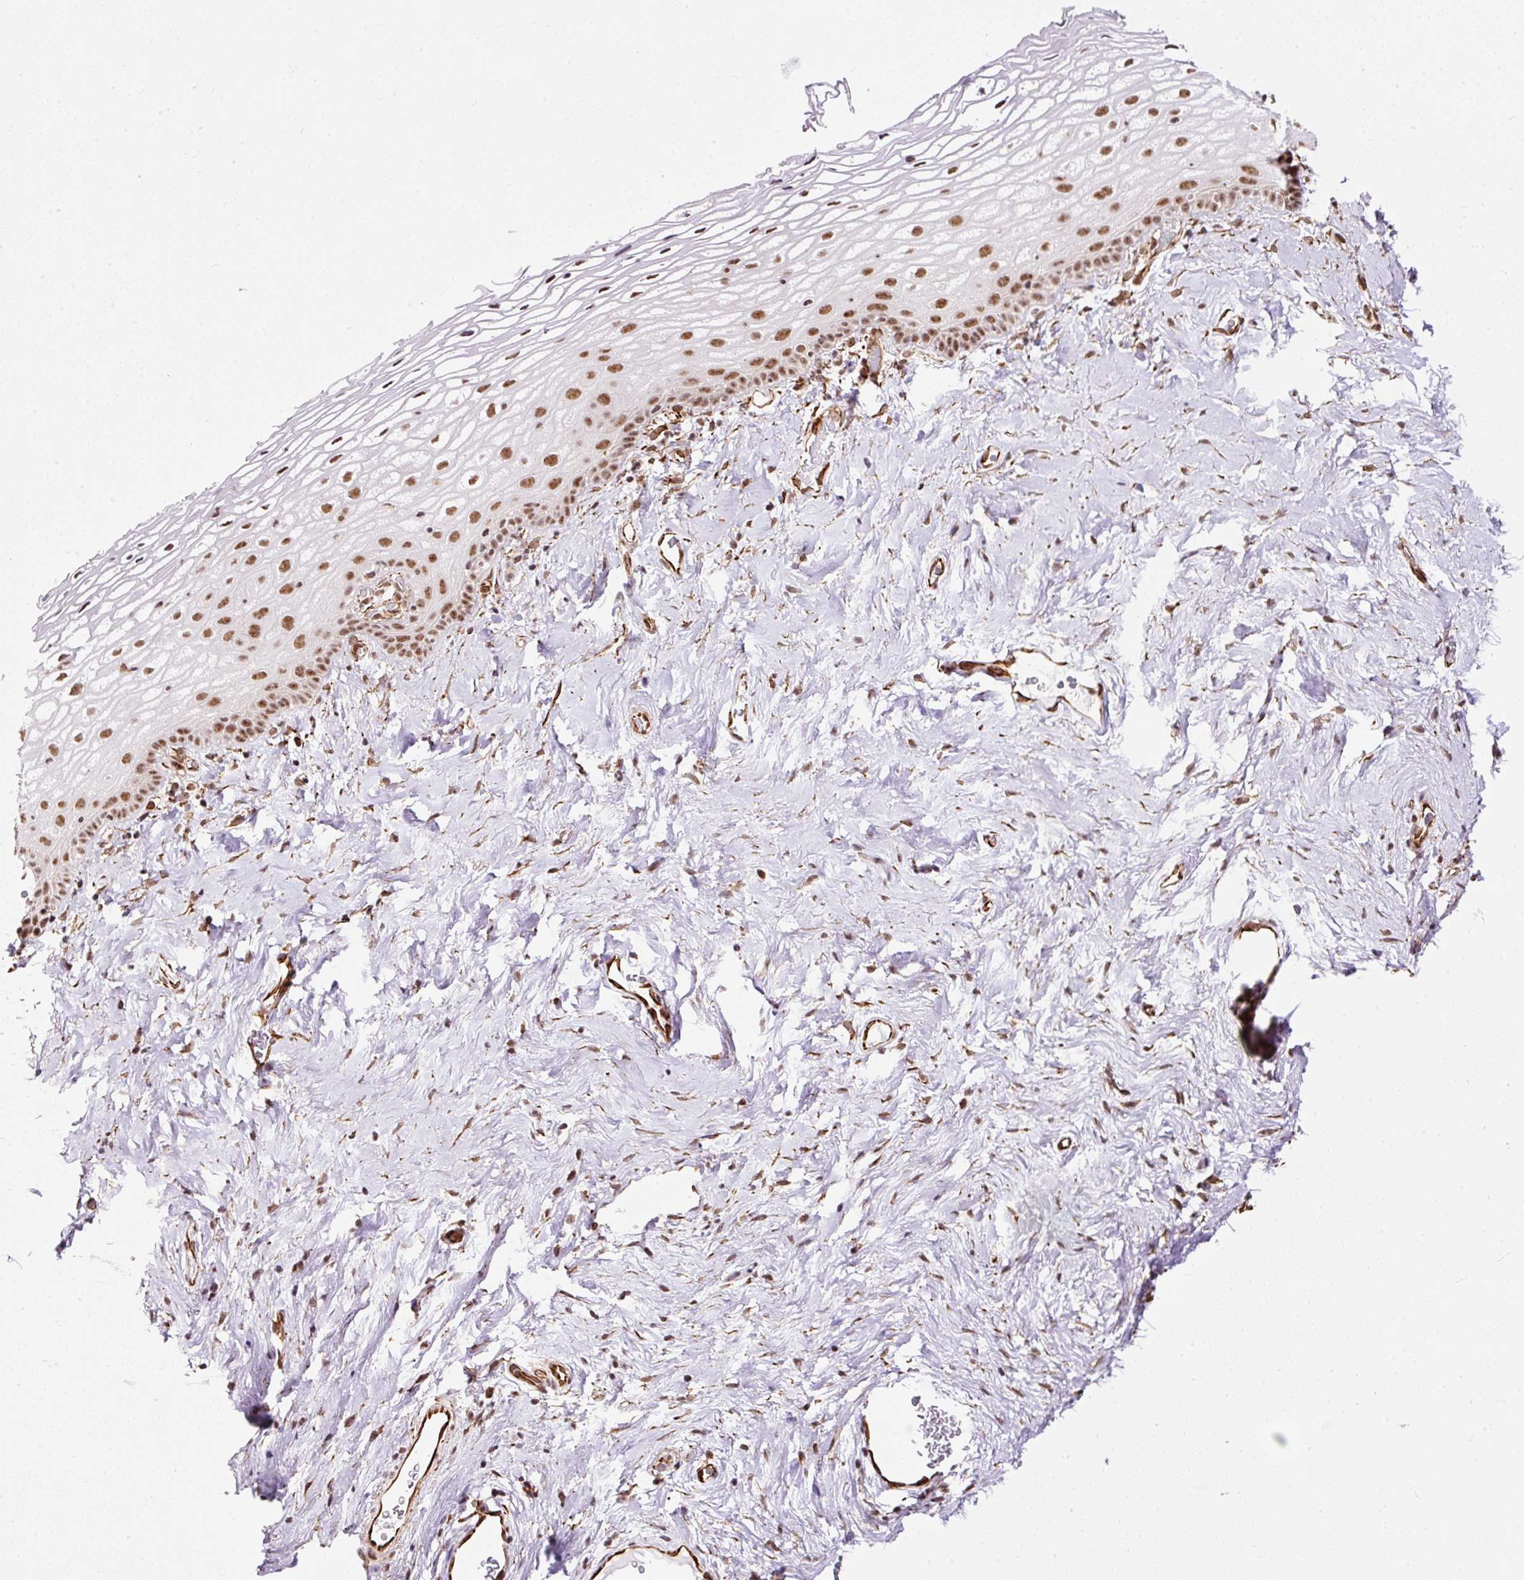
{"staining": {"intensity": "moderate", "quantity": ">75%", "location": "nuclear"}, "tissue": "vagina", "cell_type": "Squamous epithelial cells", "image_type": "normal", "snomed": [{"axis": "morphology", "description": "Normal tissue, NOS"}, {"axis": "morphology", "description": "Adenocarcinoma, NOS"}, {"axis": "topography", "description": "Rectum"}, {"axis": "topography", "description": "Vagina"}, {"axis": "topography", "description": "Peripheral nerve tissue"}], "caption": "Squamous epithelial cells reveal medium levels of moderate nuclear positivity in about >75% of cells in benign vagina.", "gene": "FMC1", "patient": {"sex": "female", "age": 71}}